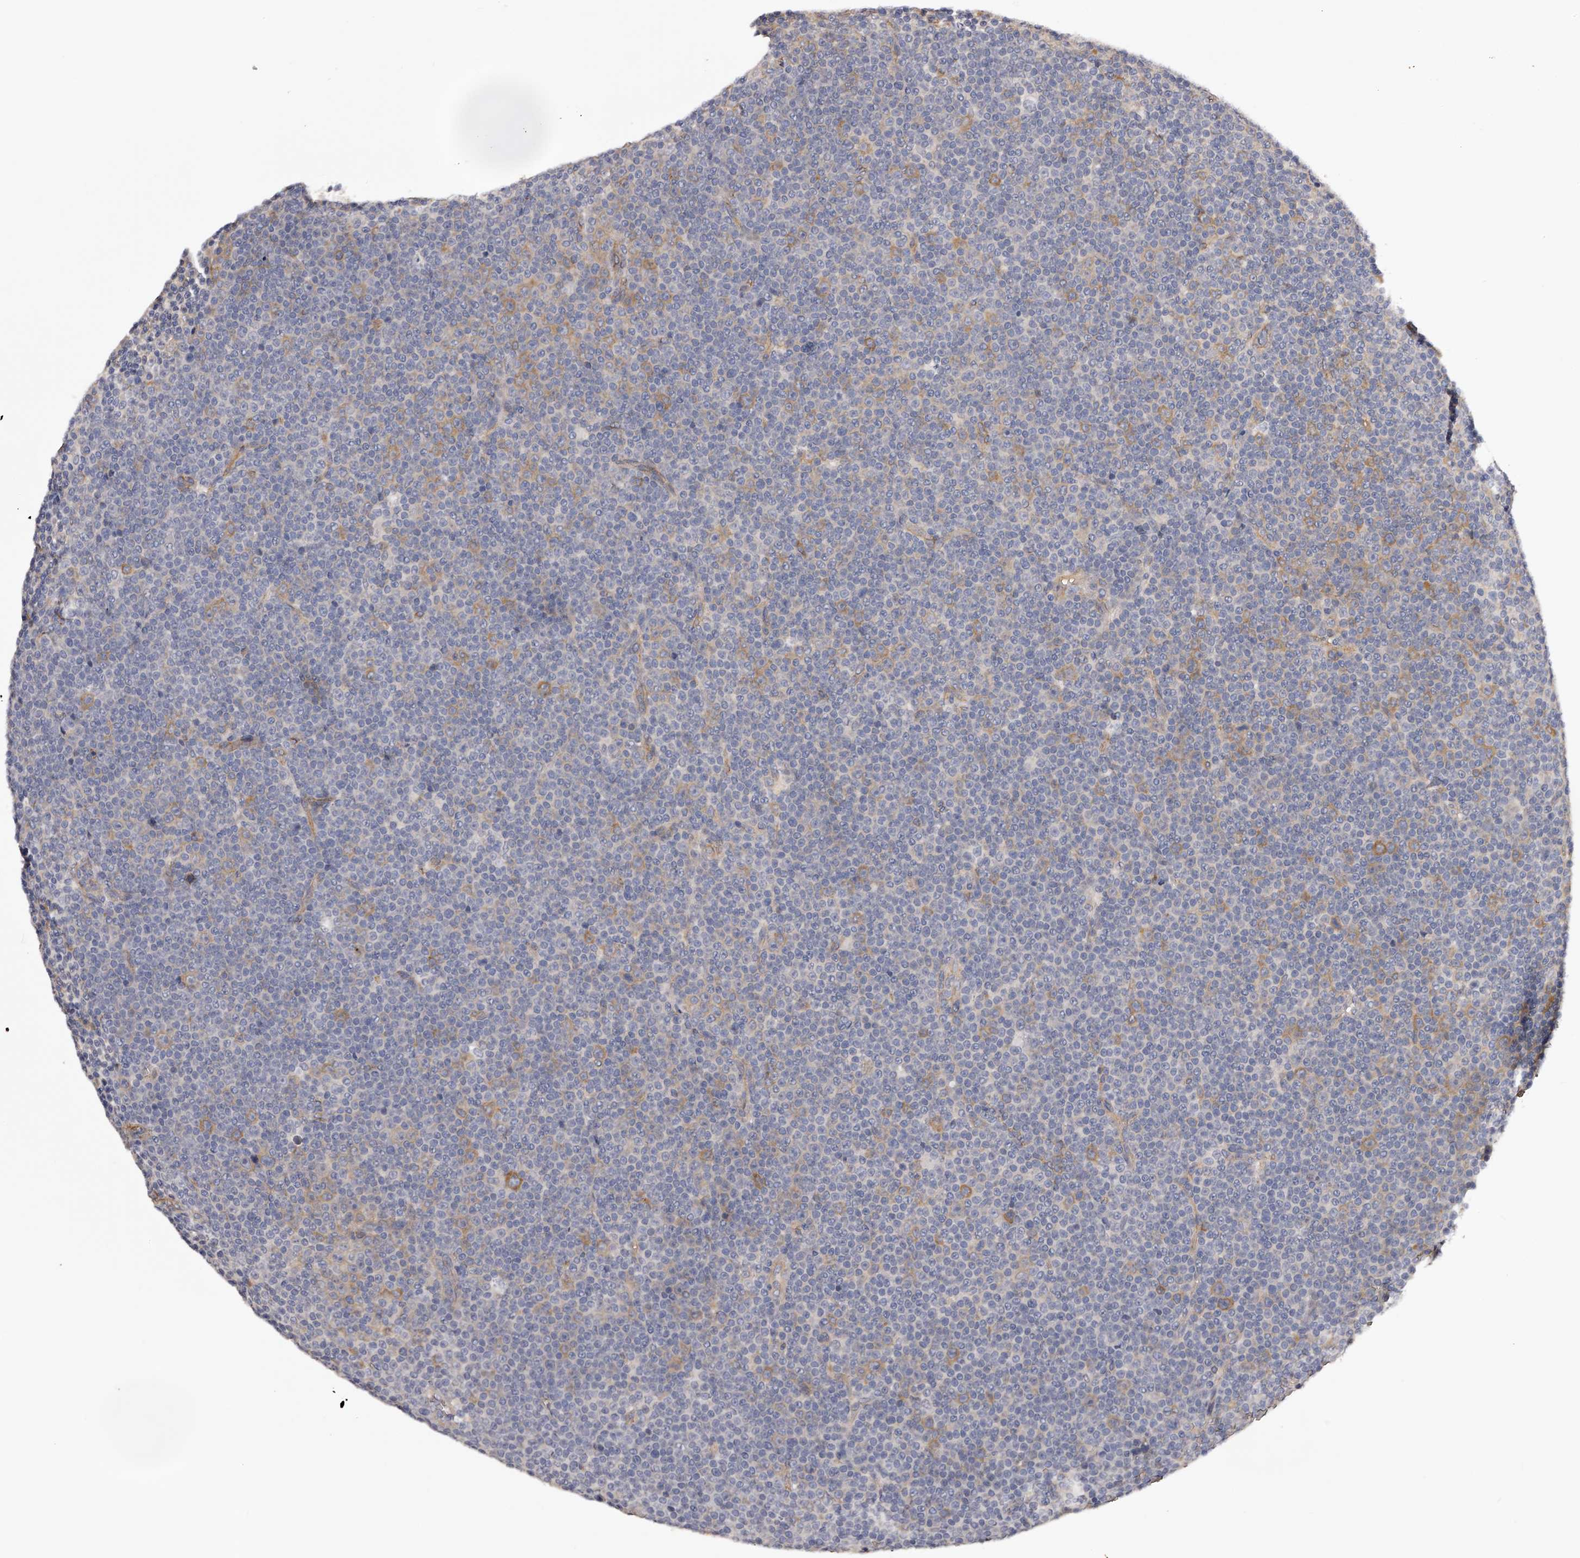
{"staining": {"intensity": "moderate", "quantity": "<25%", "location": "cytoplasmic/membranous"}, "tissue": "lymphoma", "cell_type": "Tumor cells", "image_type": "cancer", "snomed": [{"axis": "morphology", "description": "Malignant lymphoma, non-Hodgkin's type, Low grade"}, {"axis": "topography", "description": "Lymph node"}], "caption": "Malignant lymphoma, non-Hodgkin's type (low-grade) stained with immunohistochemistry reveals moderate cytoplasmic/membranous expression in approximately <25% of tumor cells.", "gene": "LTV1", "patient": {"sex": "female", "age": 67}}